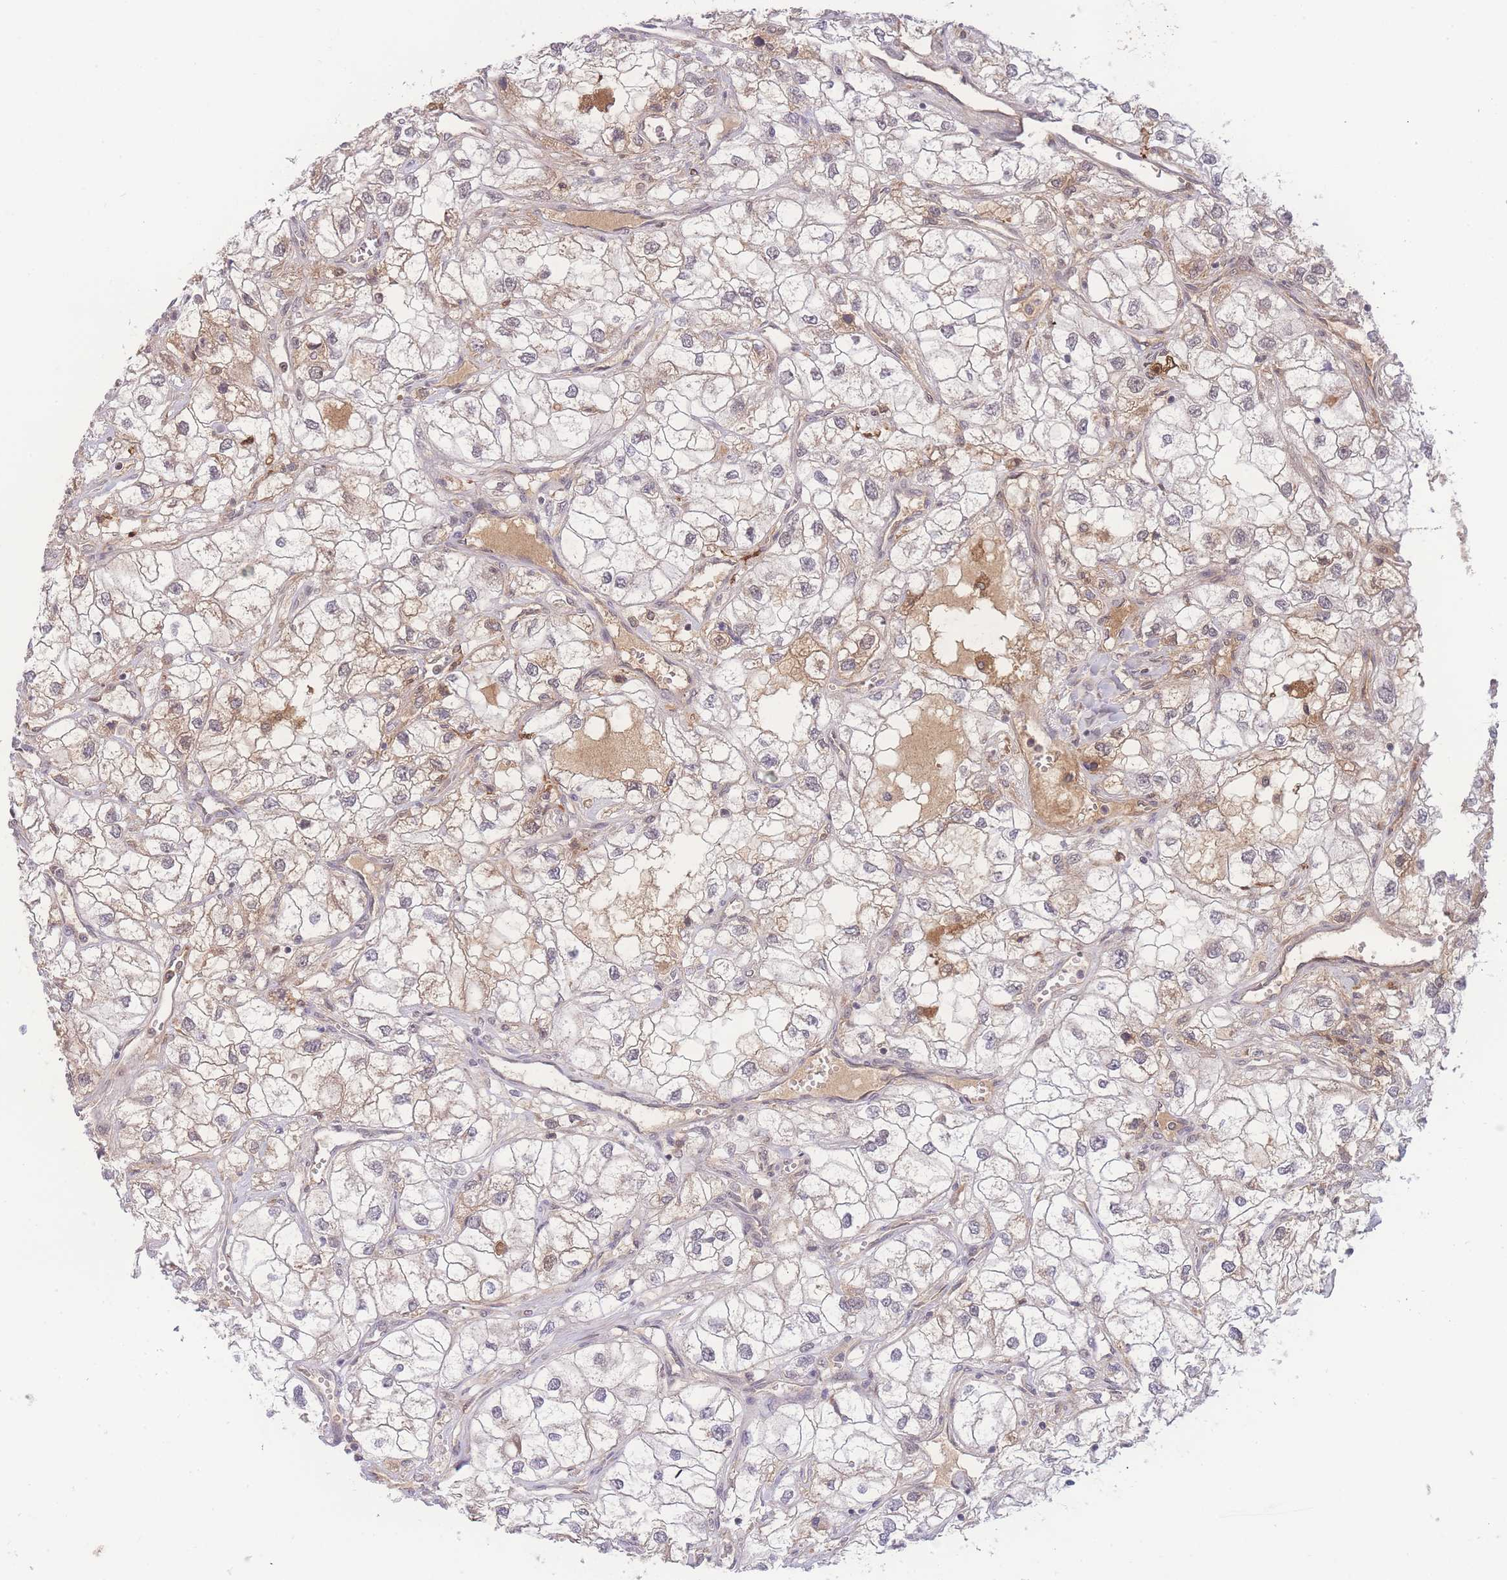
{"staining": {"intensity": "moderate", "quantity": "25%-75%", "location": "nuclear"}, "tissue": "renal cancer", "cell_type": "Tumor cells", "image_type": "cancer", "snomed": [{"axis": "morphology", "description": "Adenocarcinoma, NOS"}, {"axis": "topography", "description": "Kidney"}], "caption": "Immunohistochemistry (DAB) staining of human adenocarcinoma (renal) demonstrates moderate nuclear protein positivity in approximately 25%-75% of tumor cells.", "gene": "RAVER1", "patient": {"sex": "male", "age": 59}}